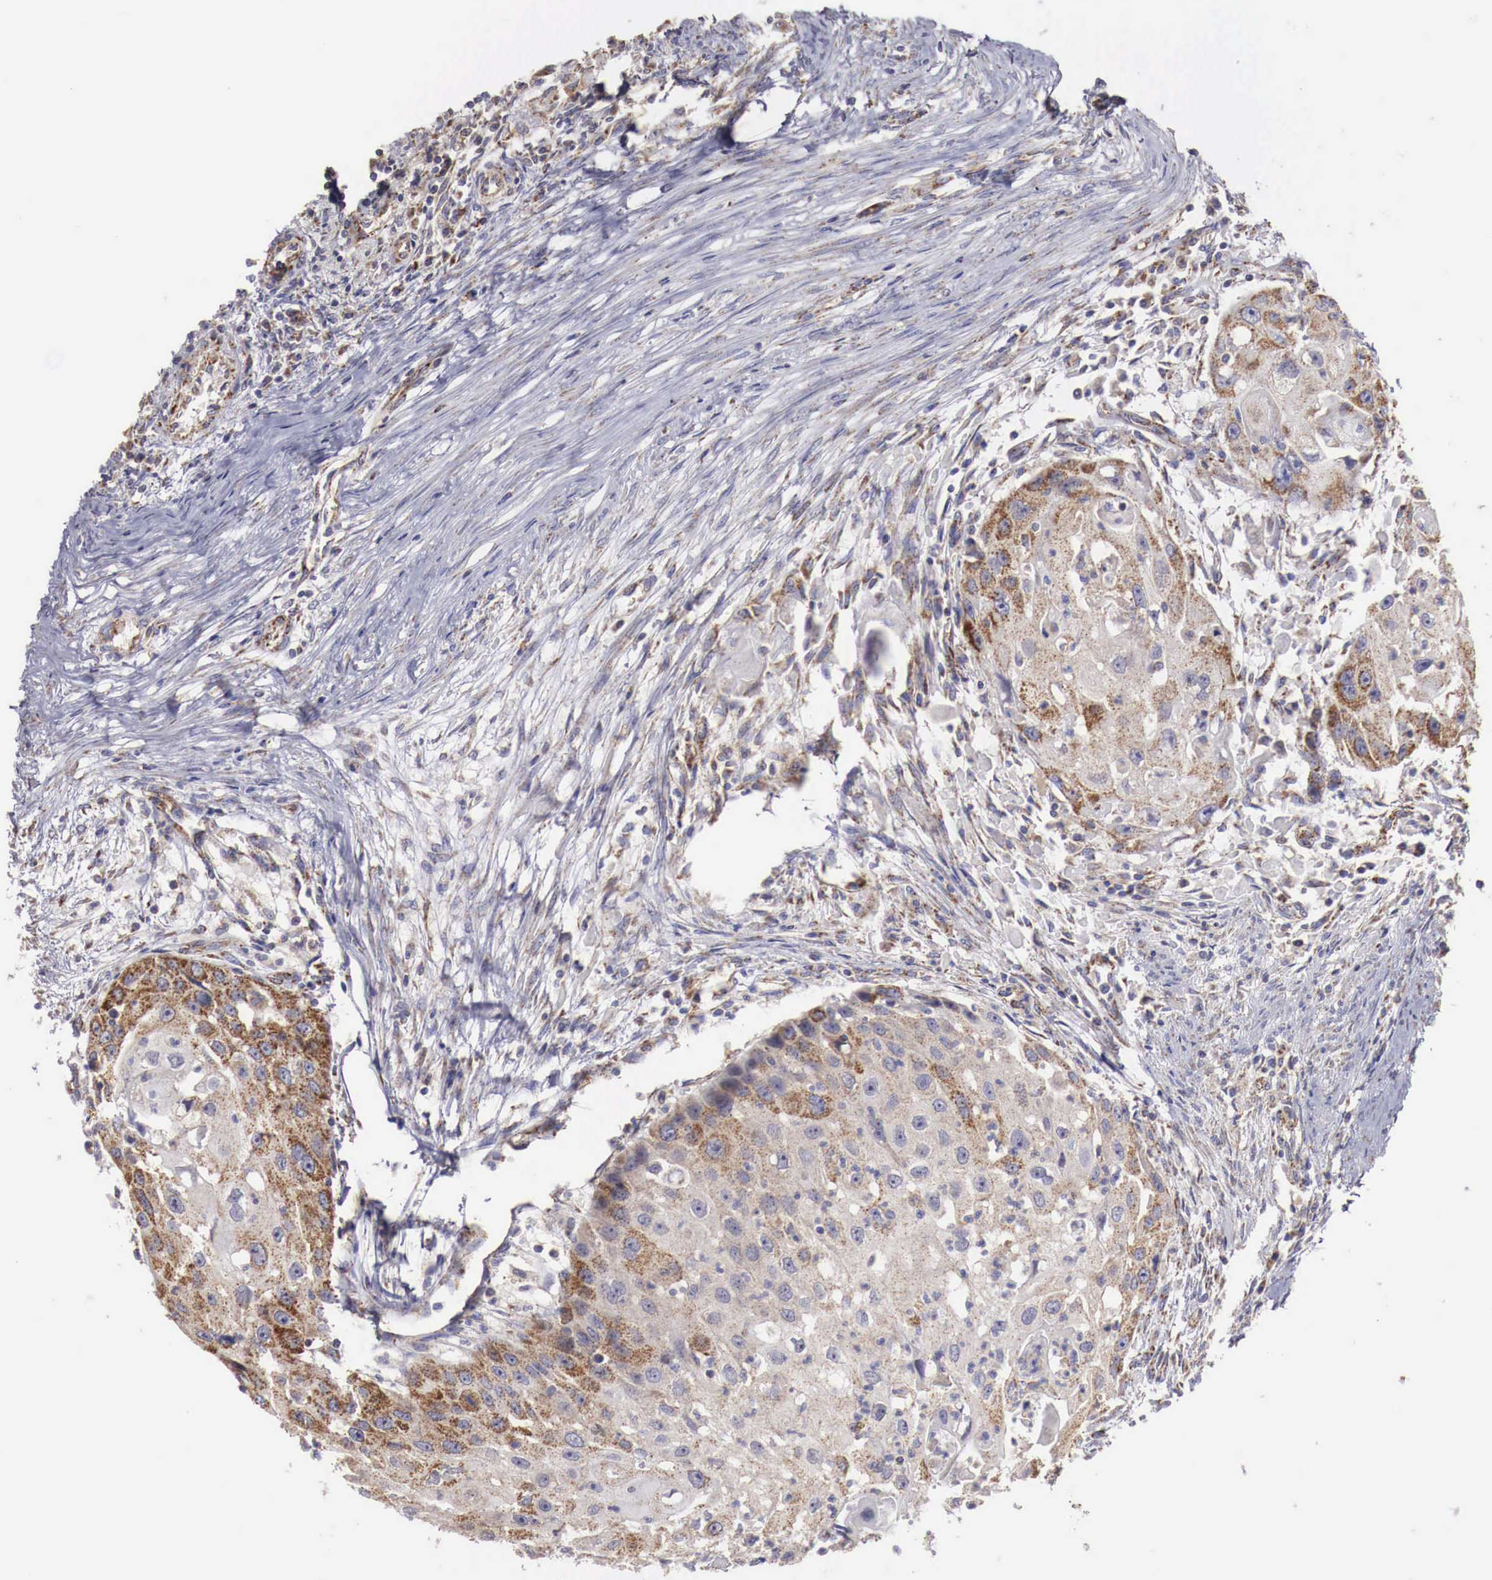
{"staining": {"intensity": "strong", "quantity": ">75%", "location": "cytoplasmic/membranous"}, "tissue": "head and neck cancer", "cell_type": "Tumor cells", "image_type": "cancer", "snomed": [{"axis": "morphology", "description": "Squamous cell carcinoma, NOS"}, {"axis": "topography", "description": "Head-Neck"}], "caption": "Tumor cells display high levels of strong cytoplasmic/membranous positivity in about >75% of cells in head and neck cancer.", "gene": "XPNPEP3", "patient": {"sex": "male", "age": 64}}